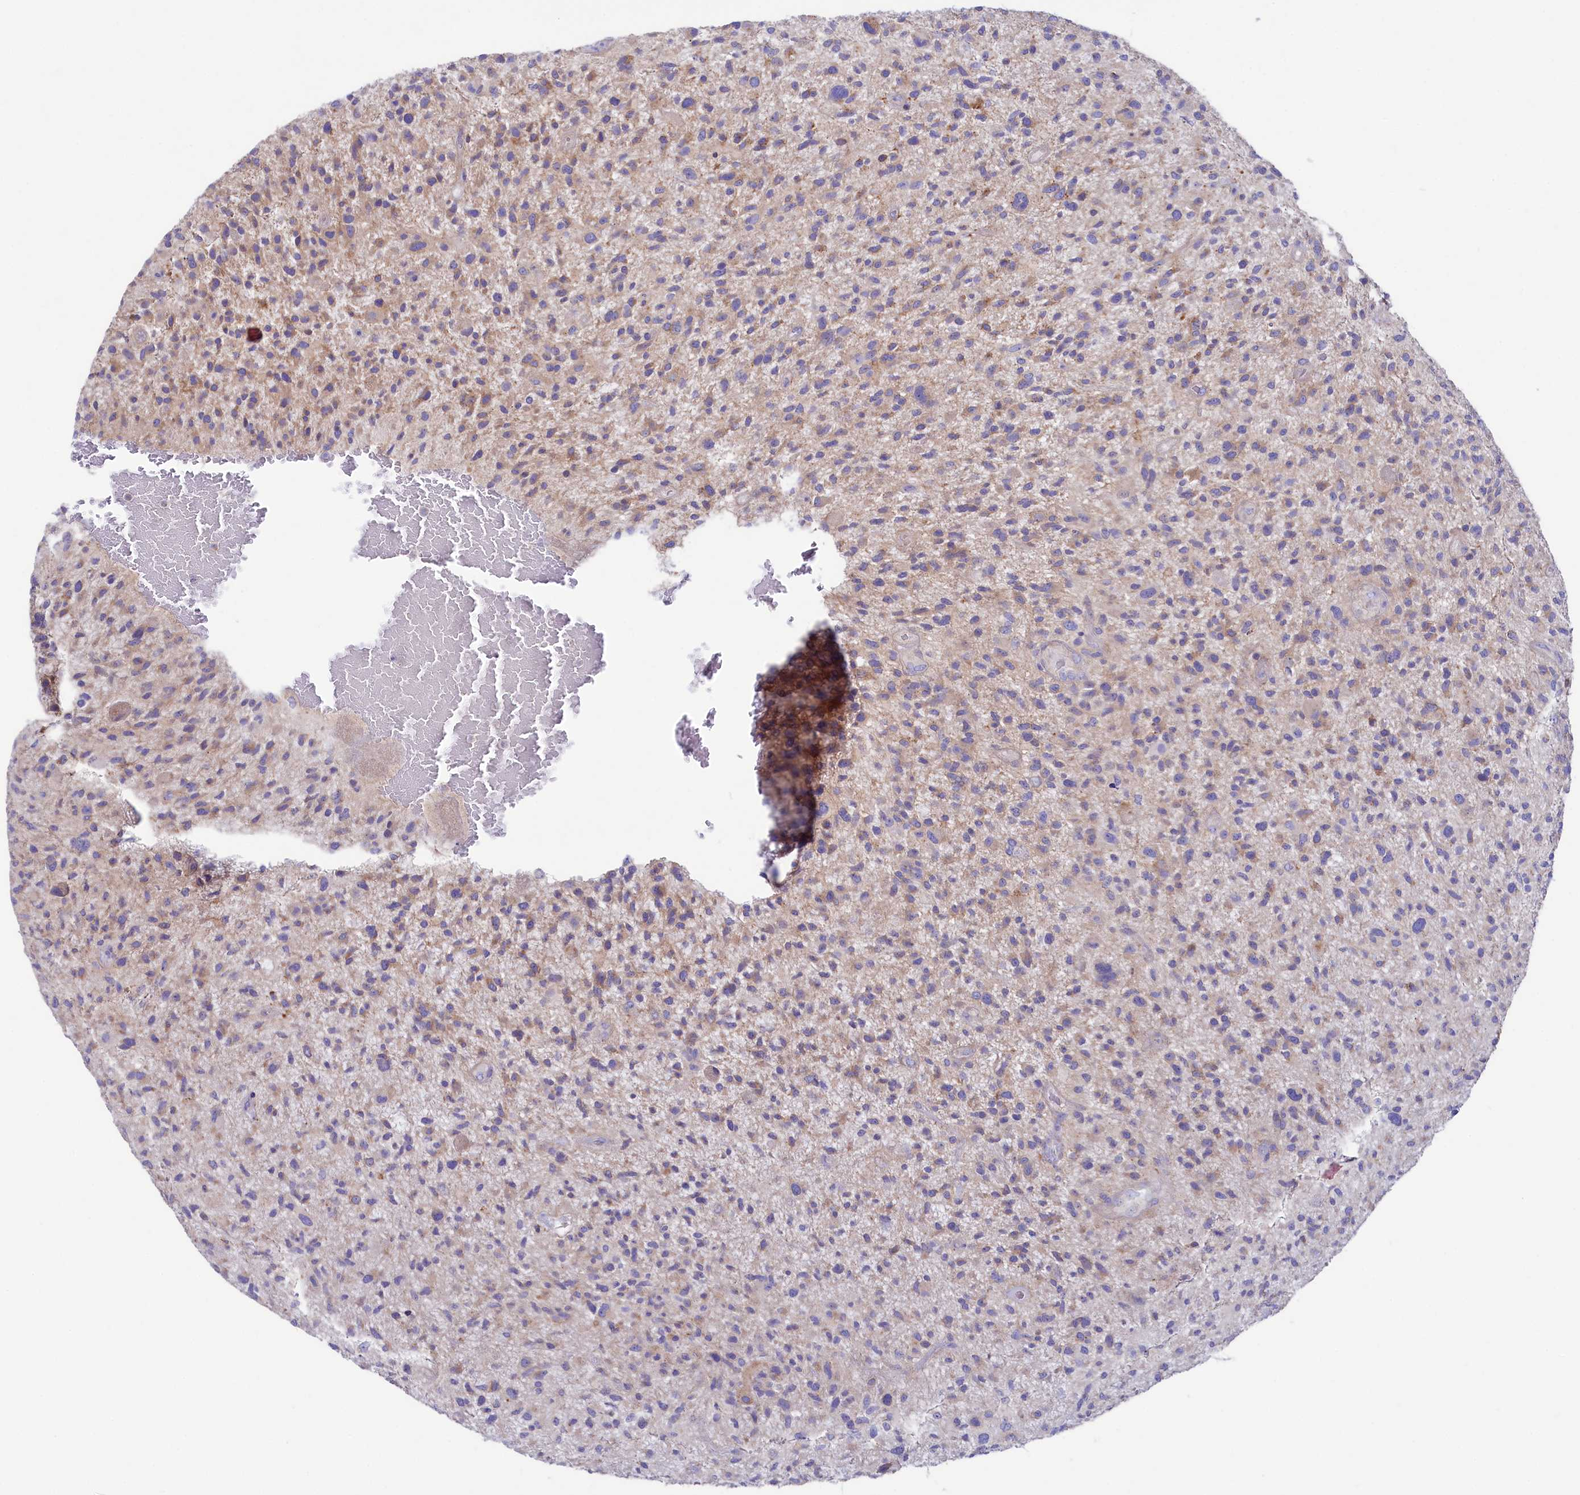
{"staining": {"intensity": "negative", "quantity": "none", "location": "none"}, "tissue": "glioma", "cell_type": "Tumor cells", "image_type": "cancer", "snomed": [{"axis": "morphology", "description": "Glioma, malignant, High grade"}, {"axis": "topography", "description": "Brain"}], "caption": "Malignant high-grade glioma was stained to show a protein in brown. There is no significant expression in tumor cells.", "gene": "VPS26B", "patient": {"sex": "male", "age": 47}}